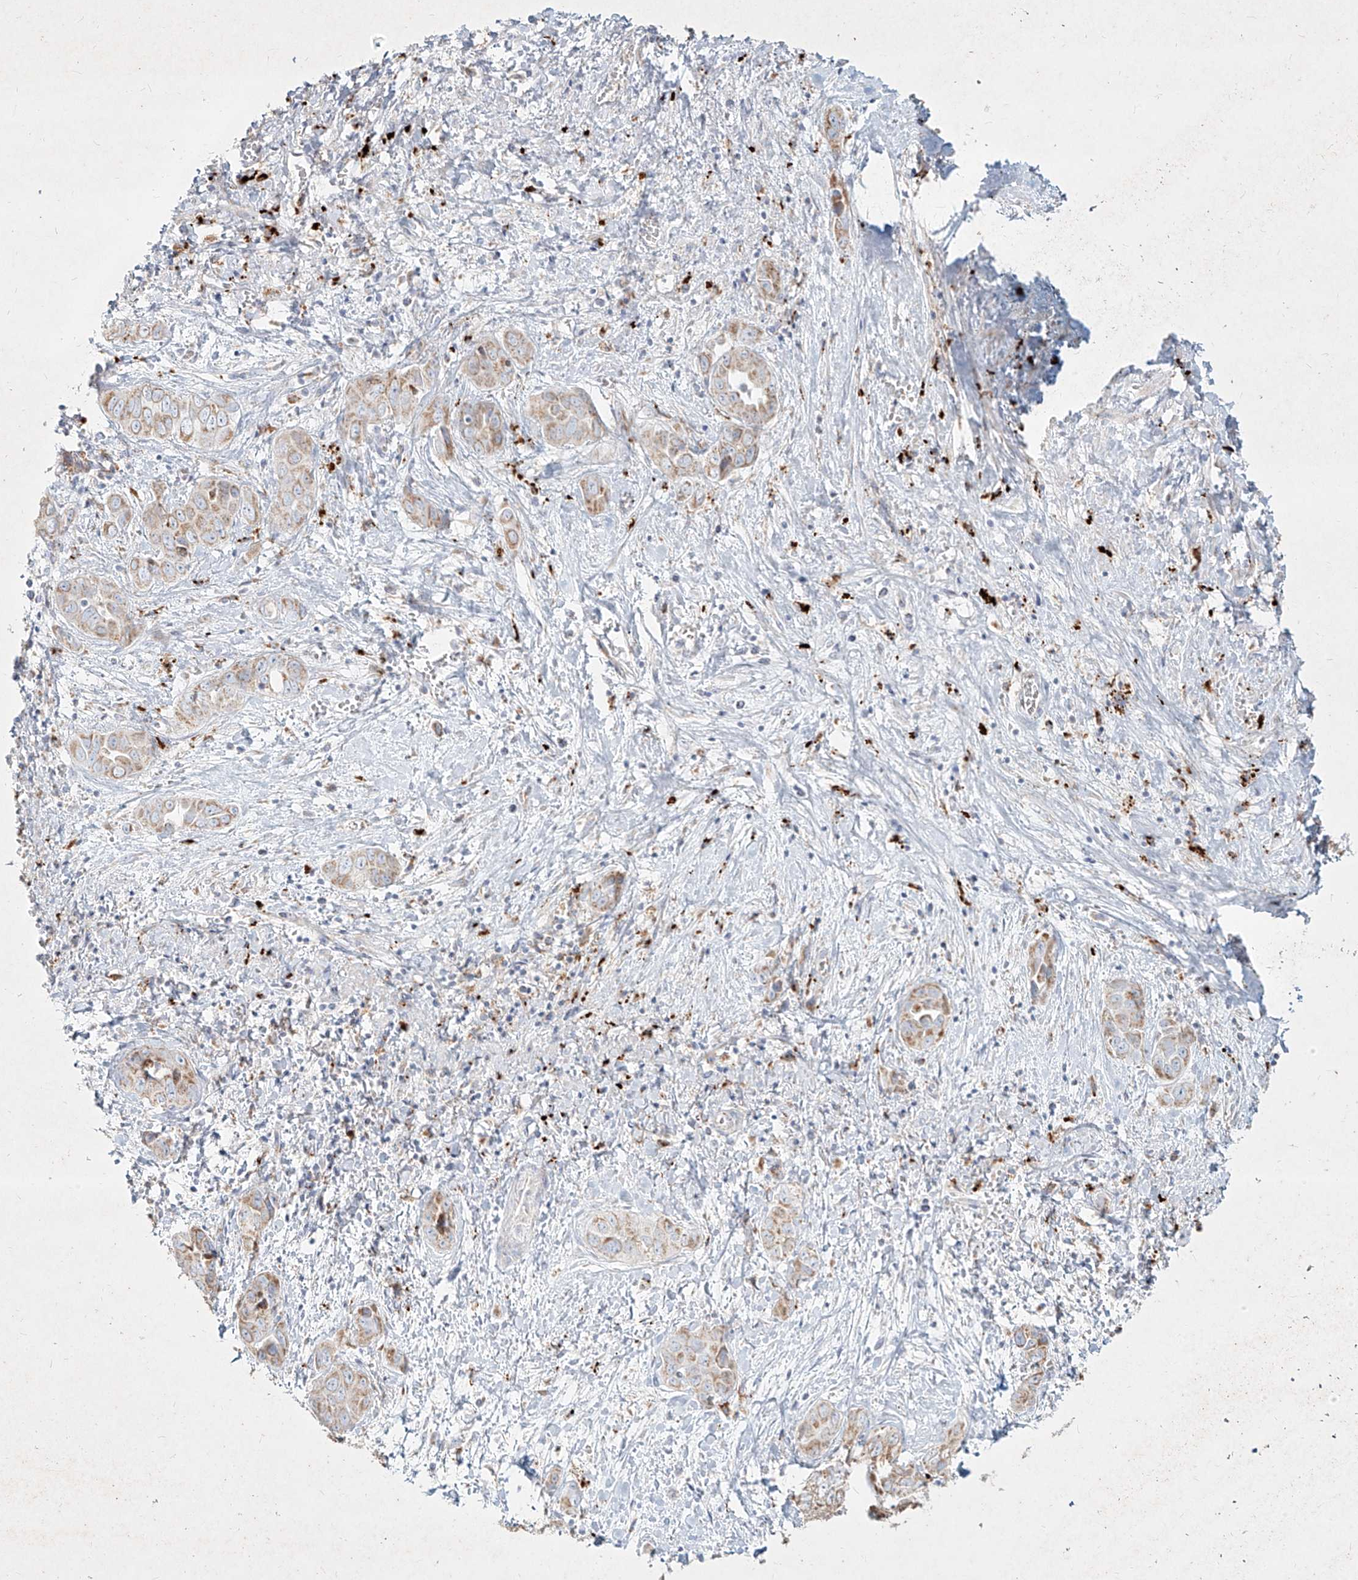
{"staining": {"intensity": "moderate", "quantity": "25%-75%", "location": "cytoplasmic/membranous"}, "tissue": "liver cancer", "cell_type": "Tumor cells", "image_type": "cancer", "snomed": [{"axis": "morphology", "description": "Cholangiocarcinoma"}, {"axis": "topography", "description": "Liver"}], "caption": "Protein expression analysis of cholangiocarcinoma (liver) shows moderate cytoplasmic/membranous staining in approximately 25%-75% of tumor cells.", "gene": "MTX2", "patient": {"sex": "female", "age": 52}}